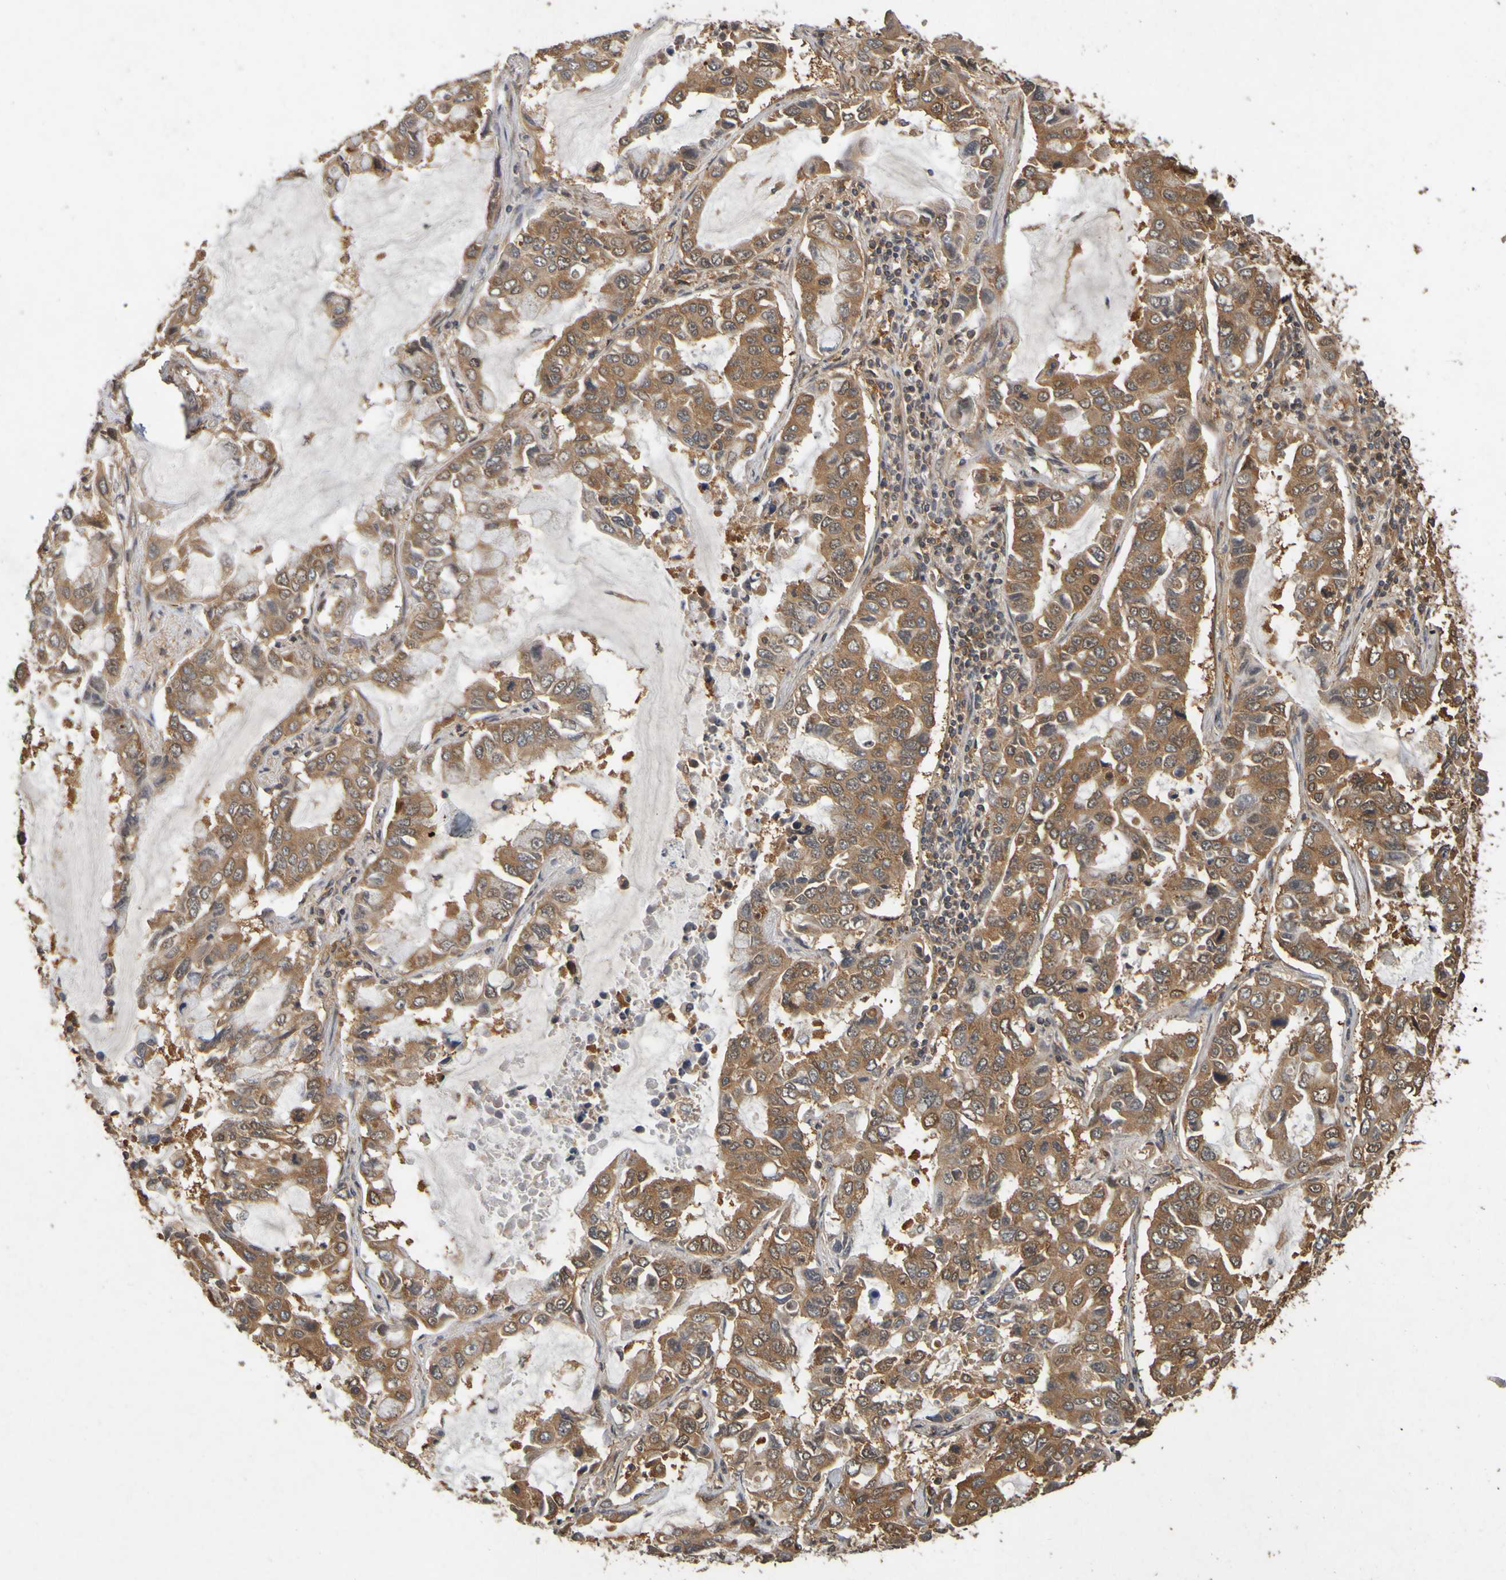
{"staining": {"intensity": "moderate", "quantity": ">75%", "location": "cytoplasmic/membranous"}, "tissue": "lung cancer", "cell_type": "Tumor cells", "image_type": "cancer", "snomed": [{"axis": "morphology", "description": "Adenocarcinoma, NOS"}, {"axis": "topography", "description": "Lung"}], "caption": "Immunohistochemical staining of lung cancer (adenocarcinoma) displays medium levels of moderate cytoplasmic/membranous expression in approximately >75% of tumor cells.", "gene": "OCRL", "patient": {"sex": "male", "age": 64}}